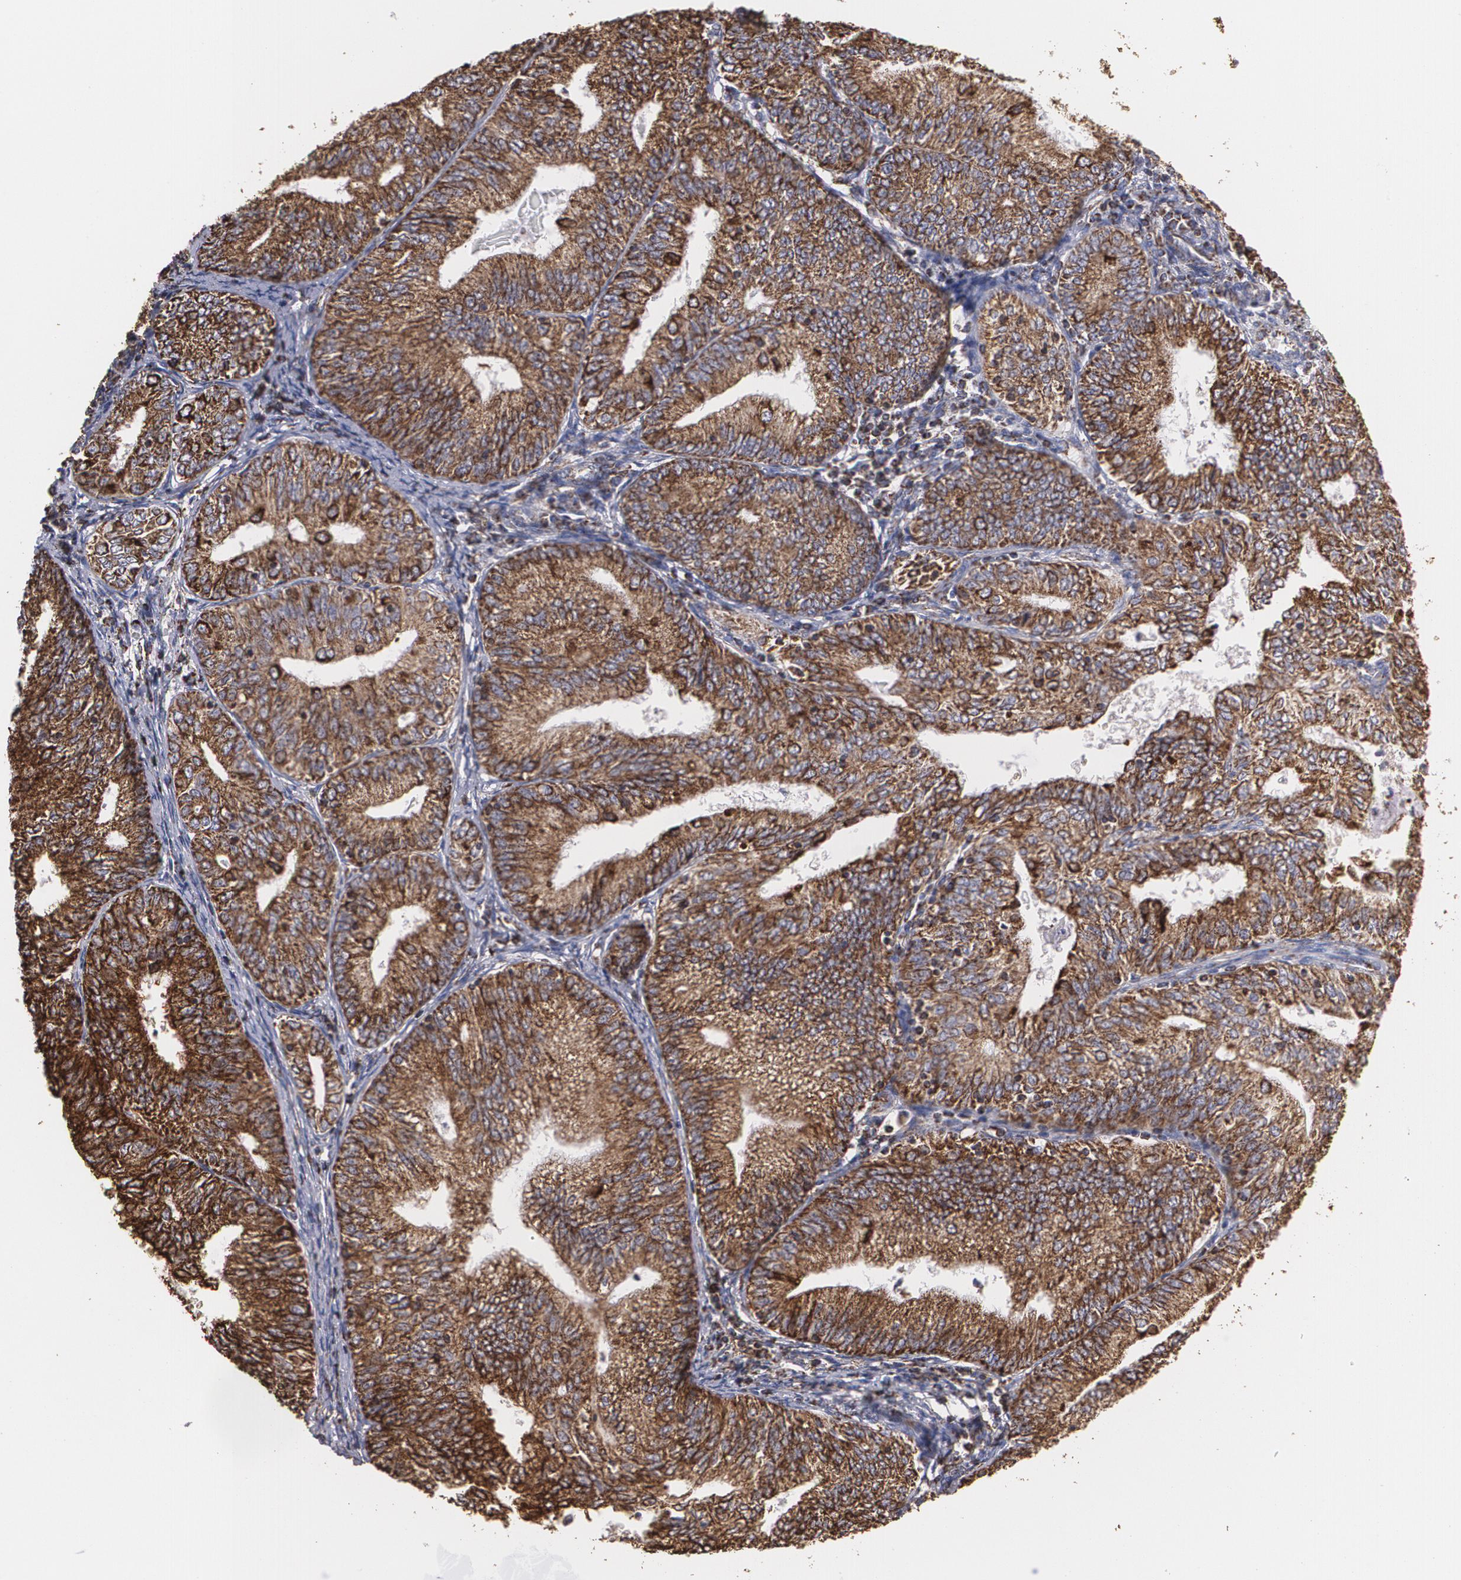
{"staining": {"intensity": "strong", "quantity": ">75%", "location": "cytoplasmic/membranous"}, "tissue": "endometrial cancer", "cell_type": "Tumor cells", "image_type": "cancer", "snomed": [{"axis": "morphology", "description": "Adenocarcinoma, NOS"}, {"axis": "topography", "description": "Endometrium"}], "caption": "A histopathology image showing strong cytoplasmic/membranous staining in approximately >75% of tumor cells in endometrial cancer (adenocarcinoma), as visualized by brown immunohistochemical staining.", "gene": "HSPD1", "patient": {"sex": "female", "age": 69}}